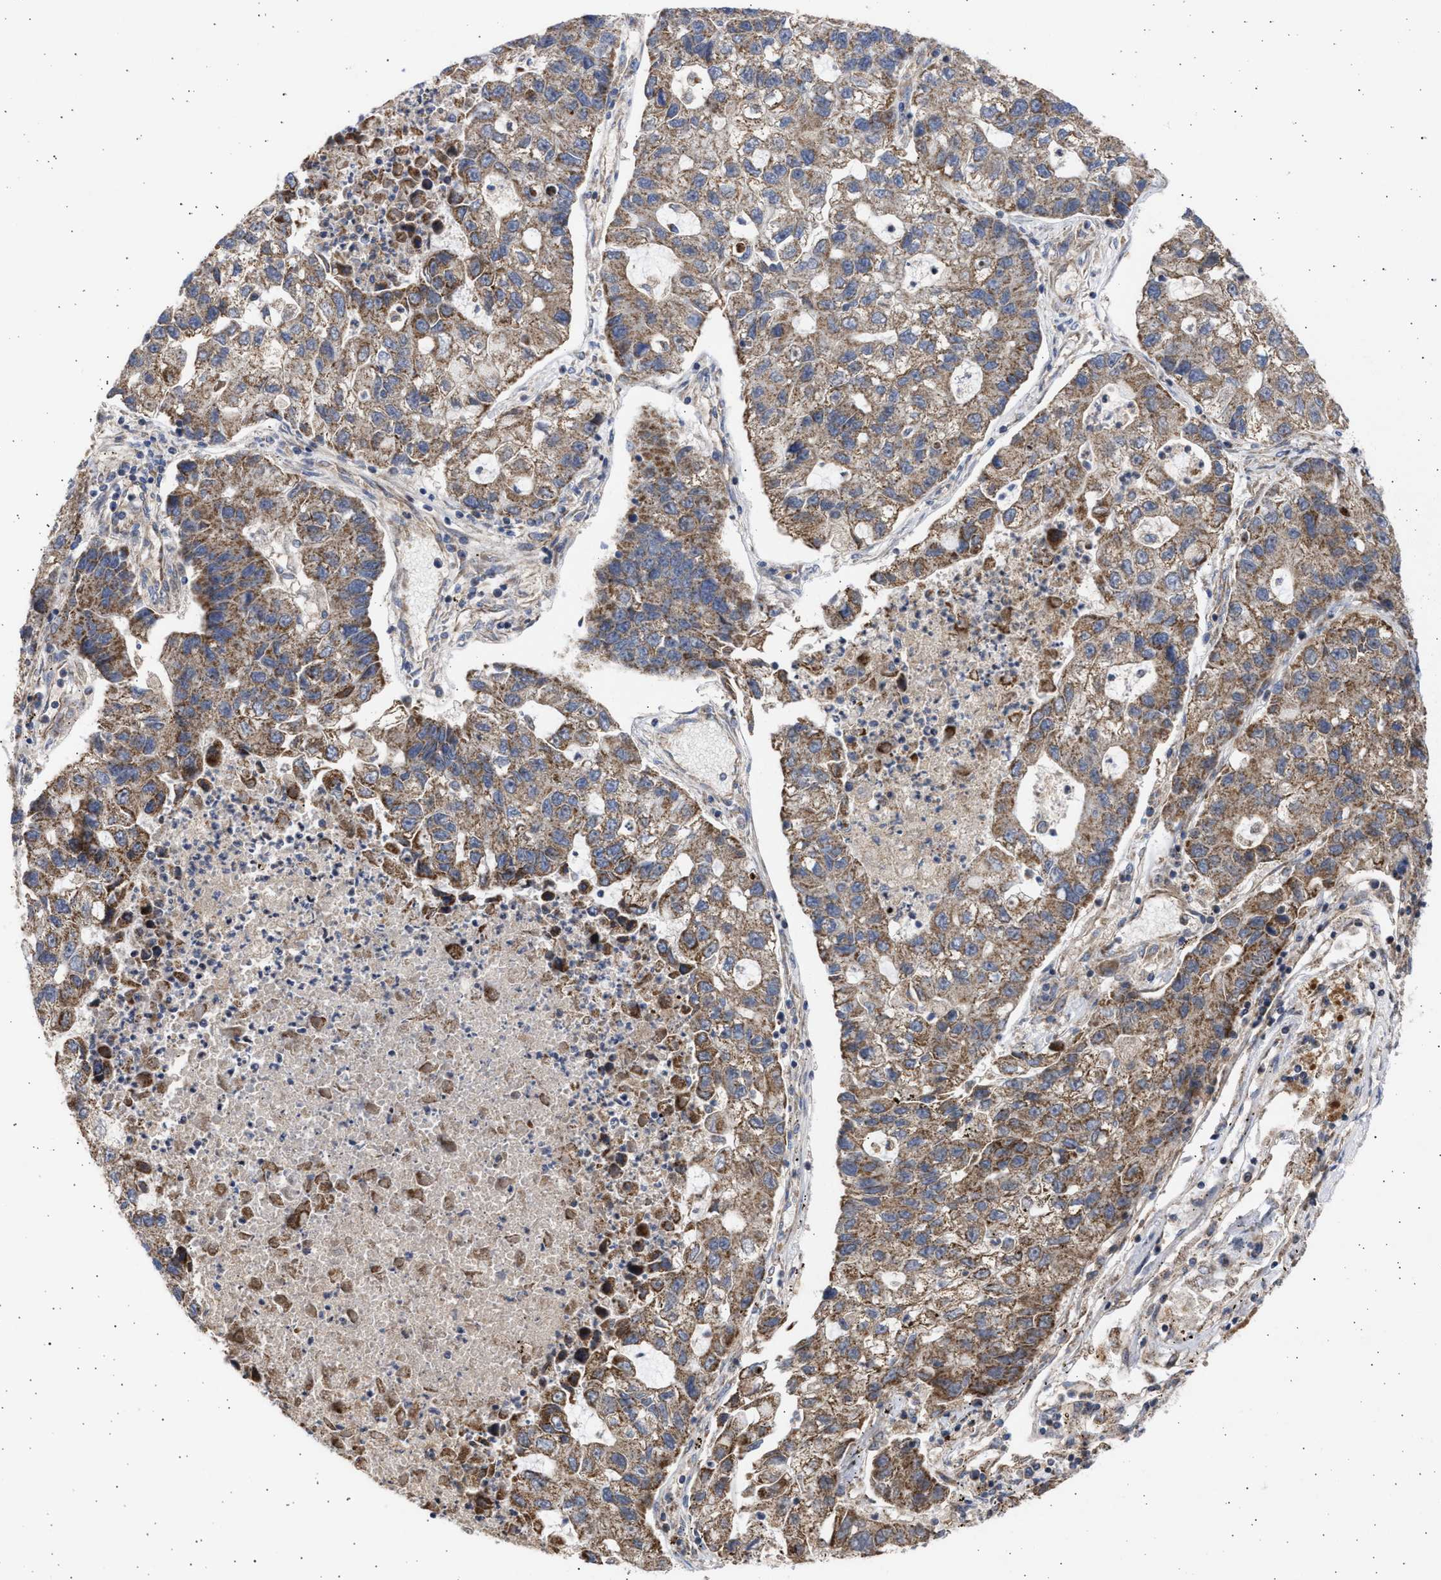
{"staining": {"intensity": "moderate", "quantity": ">75%", "location": "cytoplasmic/membranous"}, "tissue": "lung cancer", "cell_type": "Tumor cells", "image_type": "cancer", "snomed": [{"axis": "morphology", "description": "Adenocarcinoma, NOS"}, {"axis": "topography", "description": "Lung"}], "caption": "The histopathology image demonstrates immunohistochemical staining of lung cancer (adenocarcinoma). There is moderate cytoplasmic/membranous expression is seen in approximately >75% of tumor cells.", "gene": "TTC19", "patient": {"sex": "female", "age": 51}}